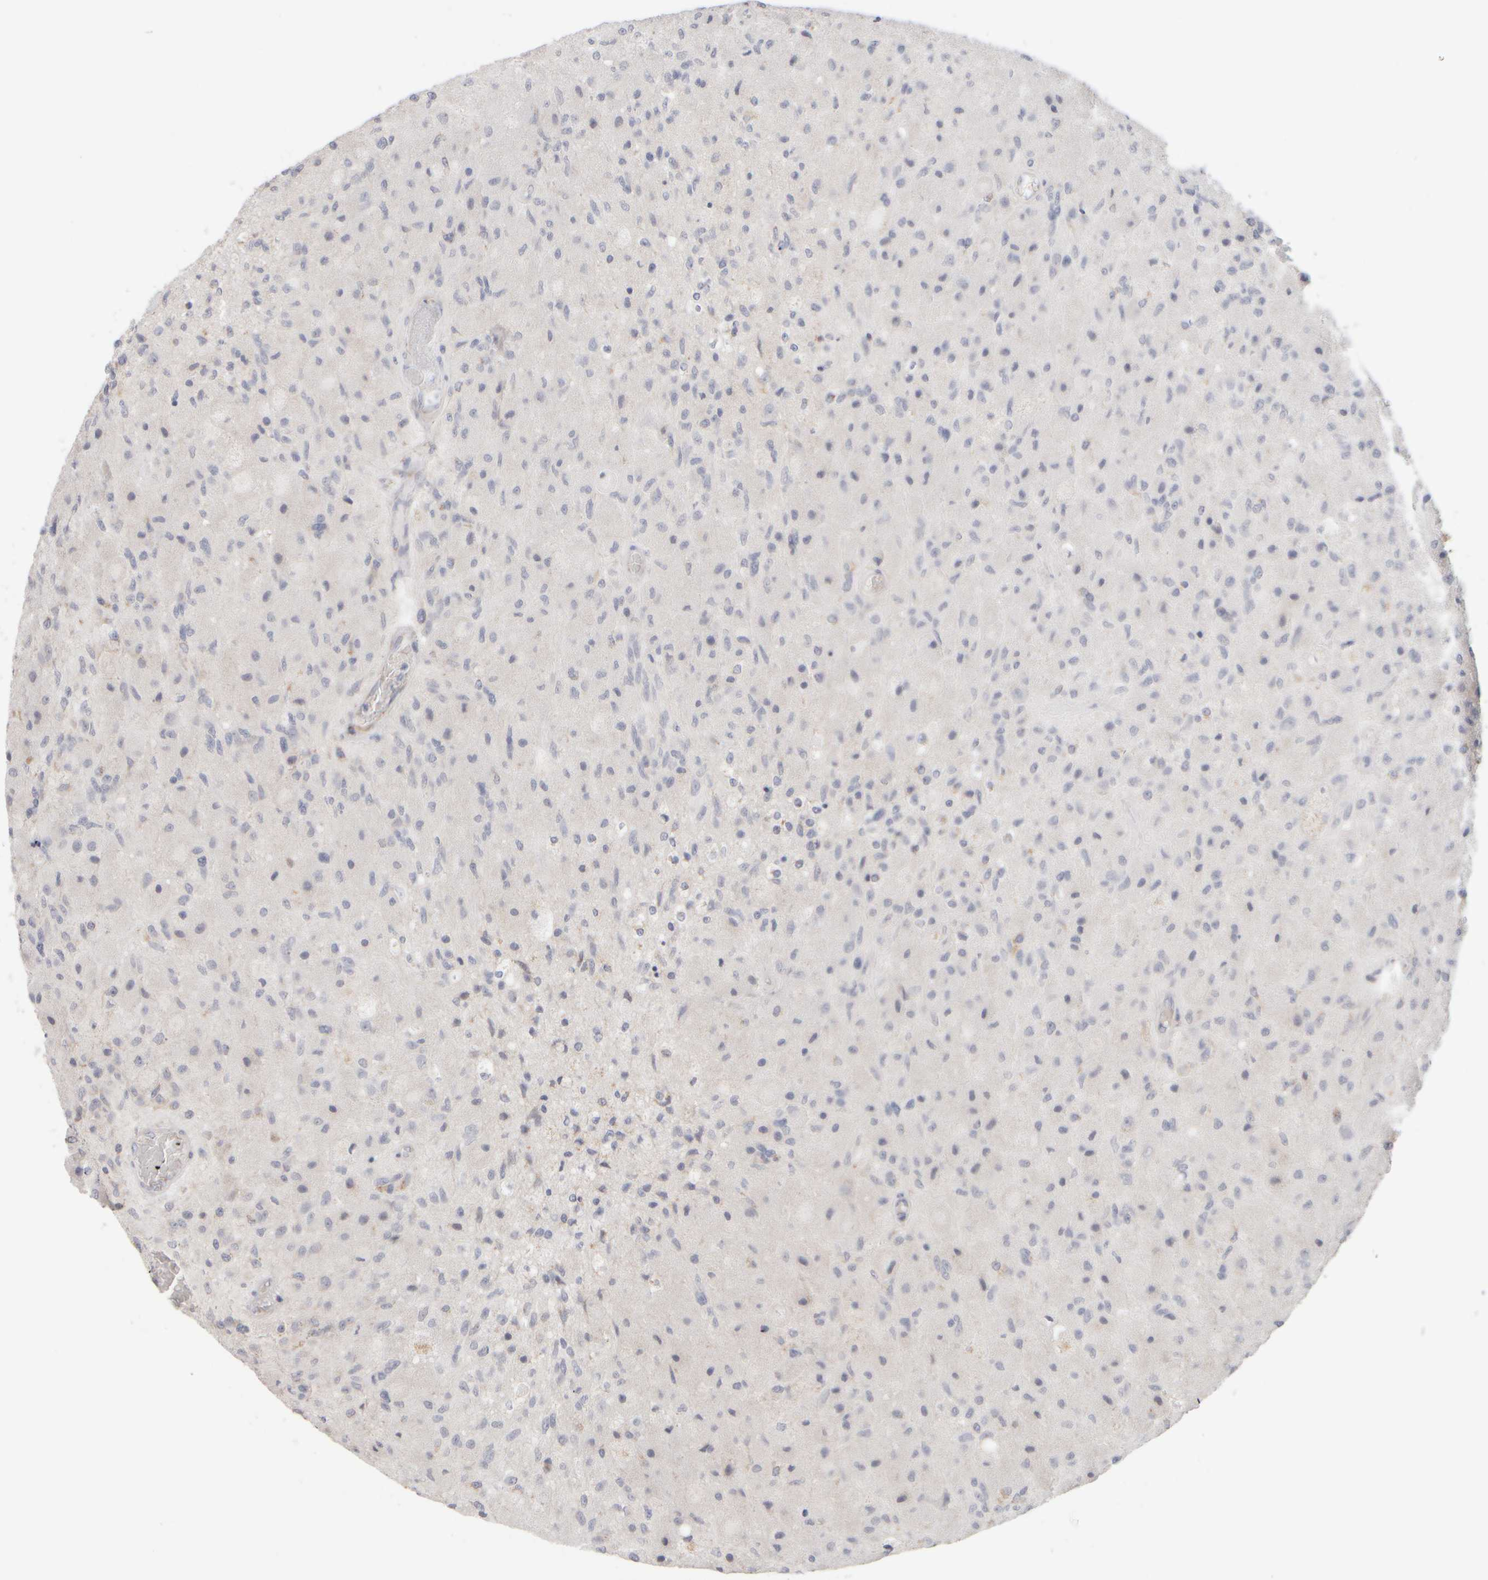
{"staining": {"intensity": "negative", "quantity": "none", "location": "none"}, "tissue": "glioma", "cell_type": "Tumor cells", "image_type": "cancer", "snomed": [{"axis": "morphology", "description": "Normal tissue, NOS"}, {"axis": "morphology", "description": "Glioma, malignant, High grade"}, {"axis": "topography", "description": "Cerebral cortex"}], "caption": "Immunohistochemistry (IHC) micrograph of malignant glioma (high-grade) stained for a protein (brown), which reveals no expression in tumor cells.", "gene": "ZNF112", "patient": {"sex": "male", "age": 77}}